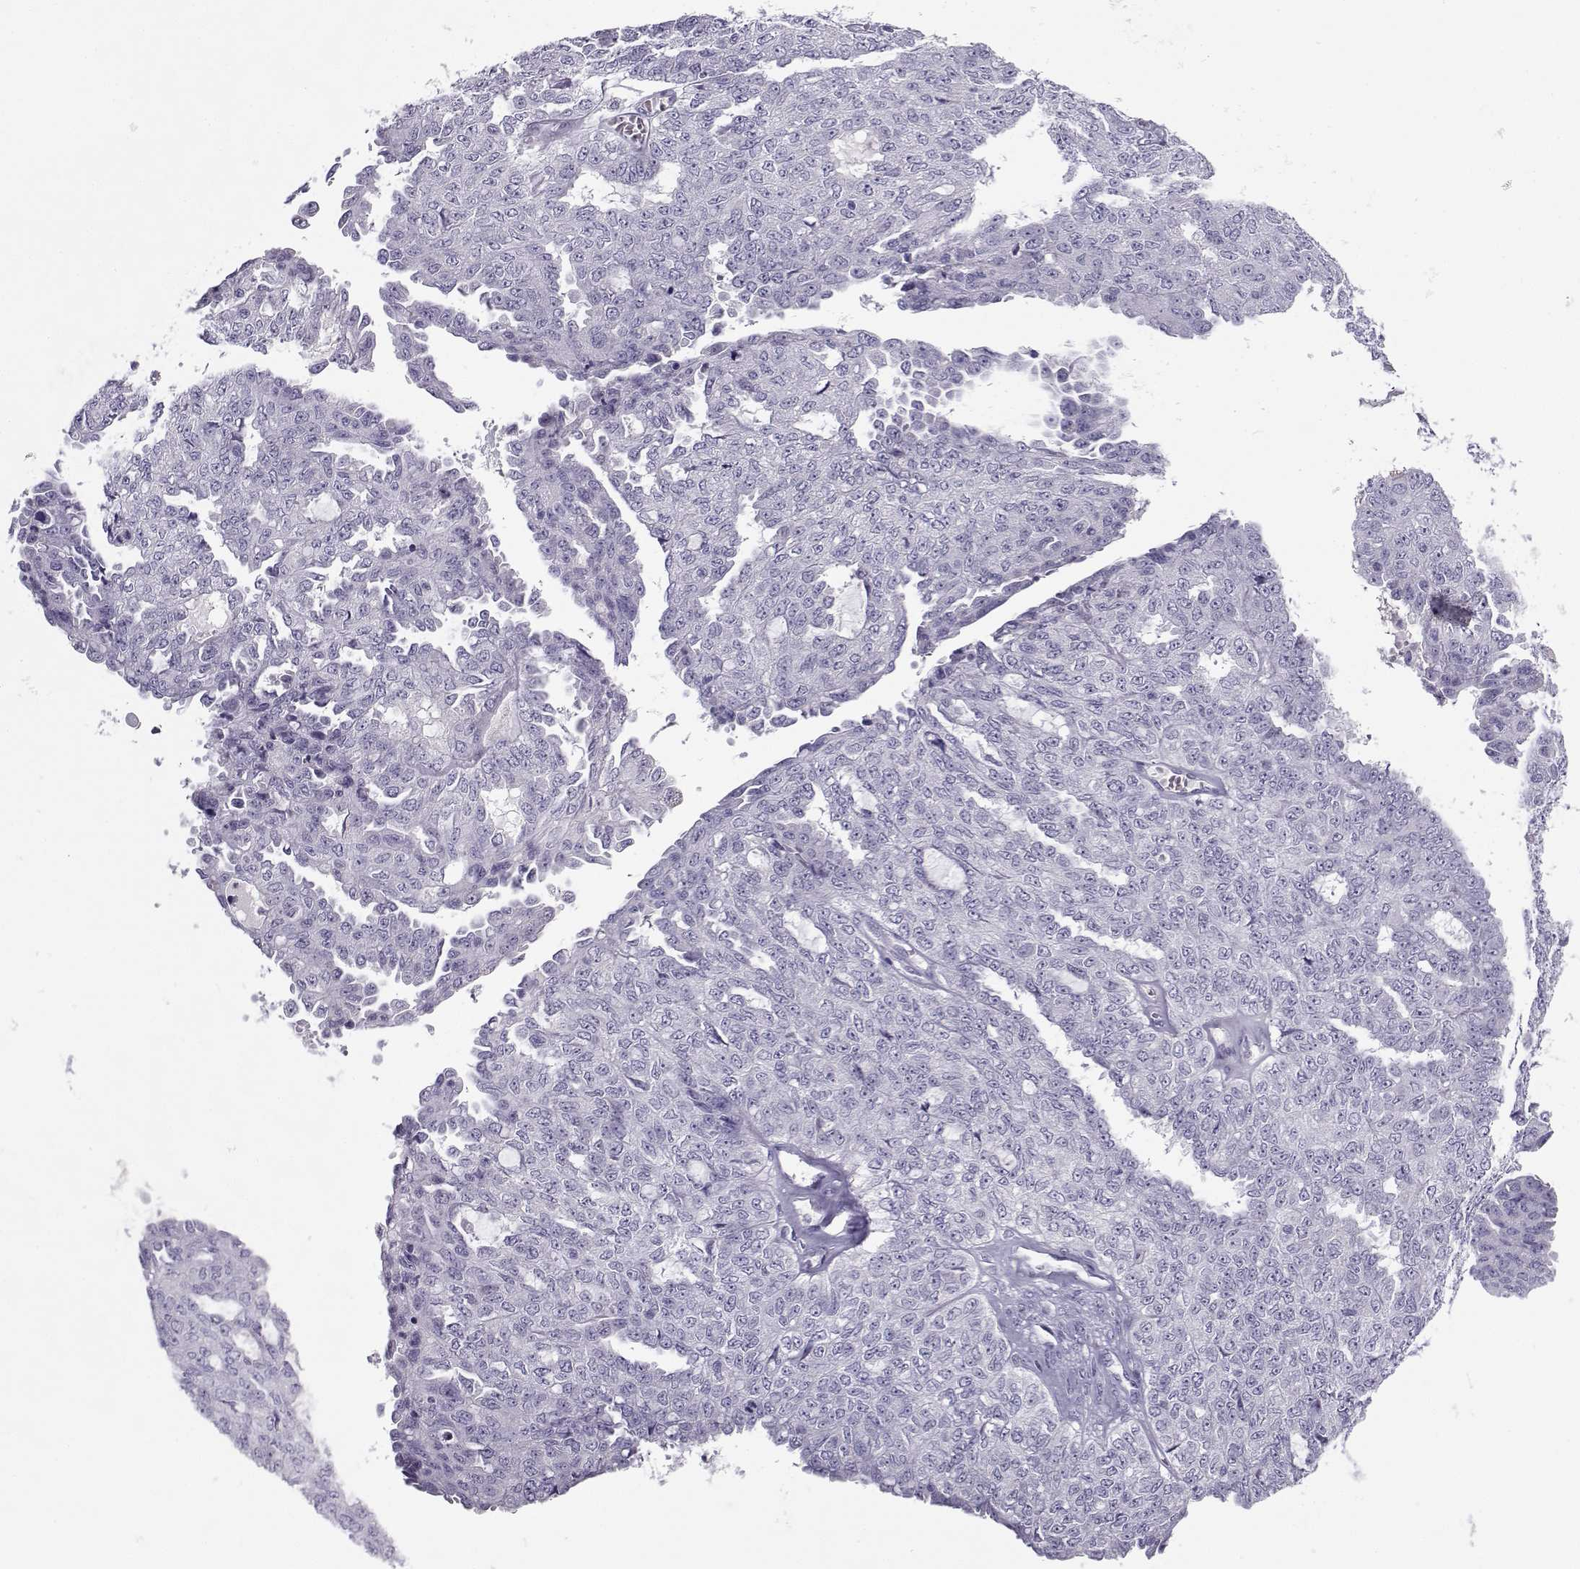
{"staining": {"intensity": "negative", "quantity": "none", "location": "none"}, "tissue": "ovarian cancer", "cell_type": "Tumor cells", "image_type": "cancer", "snomed": [{"axis": "morphology", "description": "Cystadenocarcinoma, serous, NOS"}, {"axis": "topography", "description": "Ovary"}], "caption": "DAB immunohistochemical staining of human ovarian cancer (serous cystadenocarcinoma) displays no significant positivity in tumor cells. (Brightfield microscopy of DAB IHC at high magnification).", "gene": "CFAP77", "patient": {"sex": "female", "age": 71}}